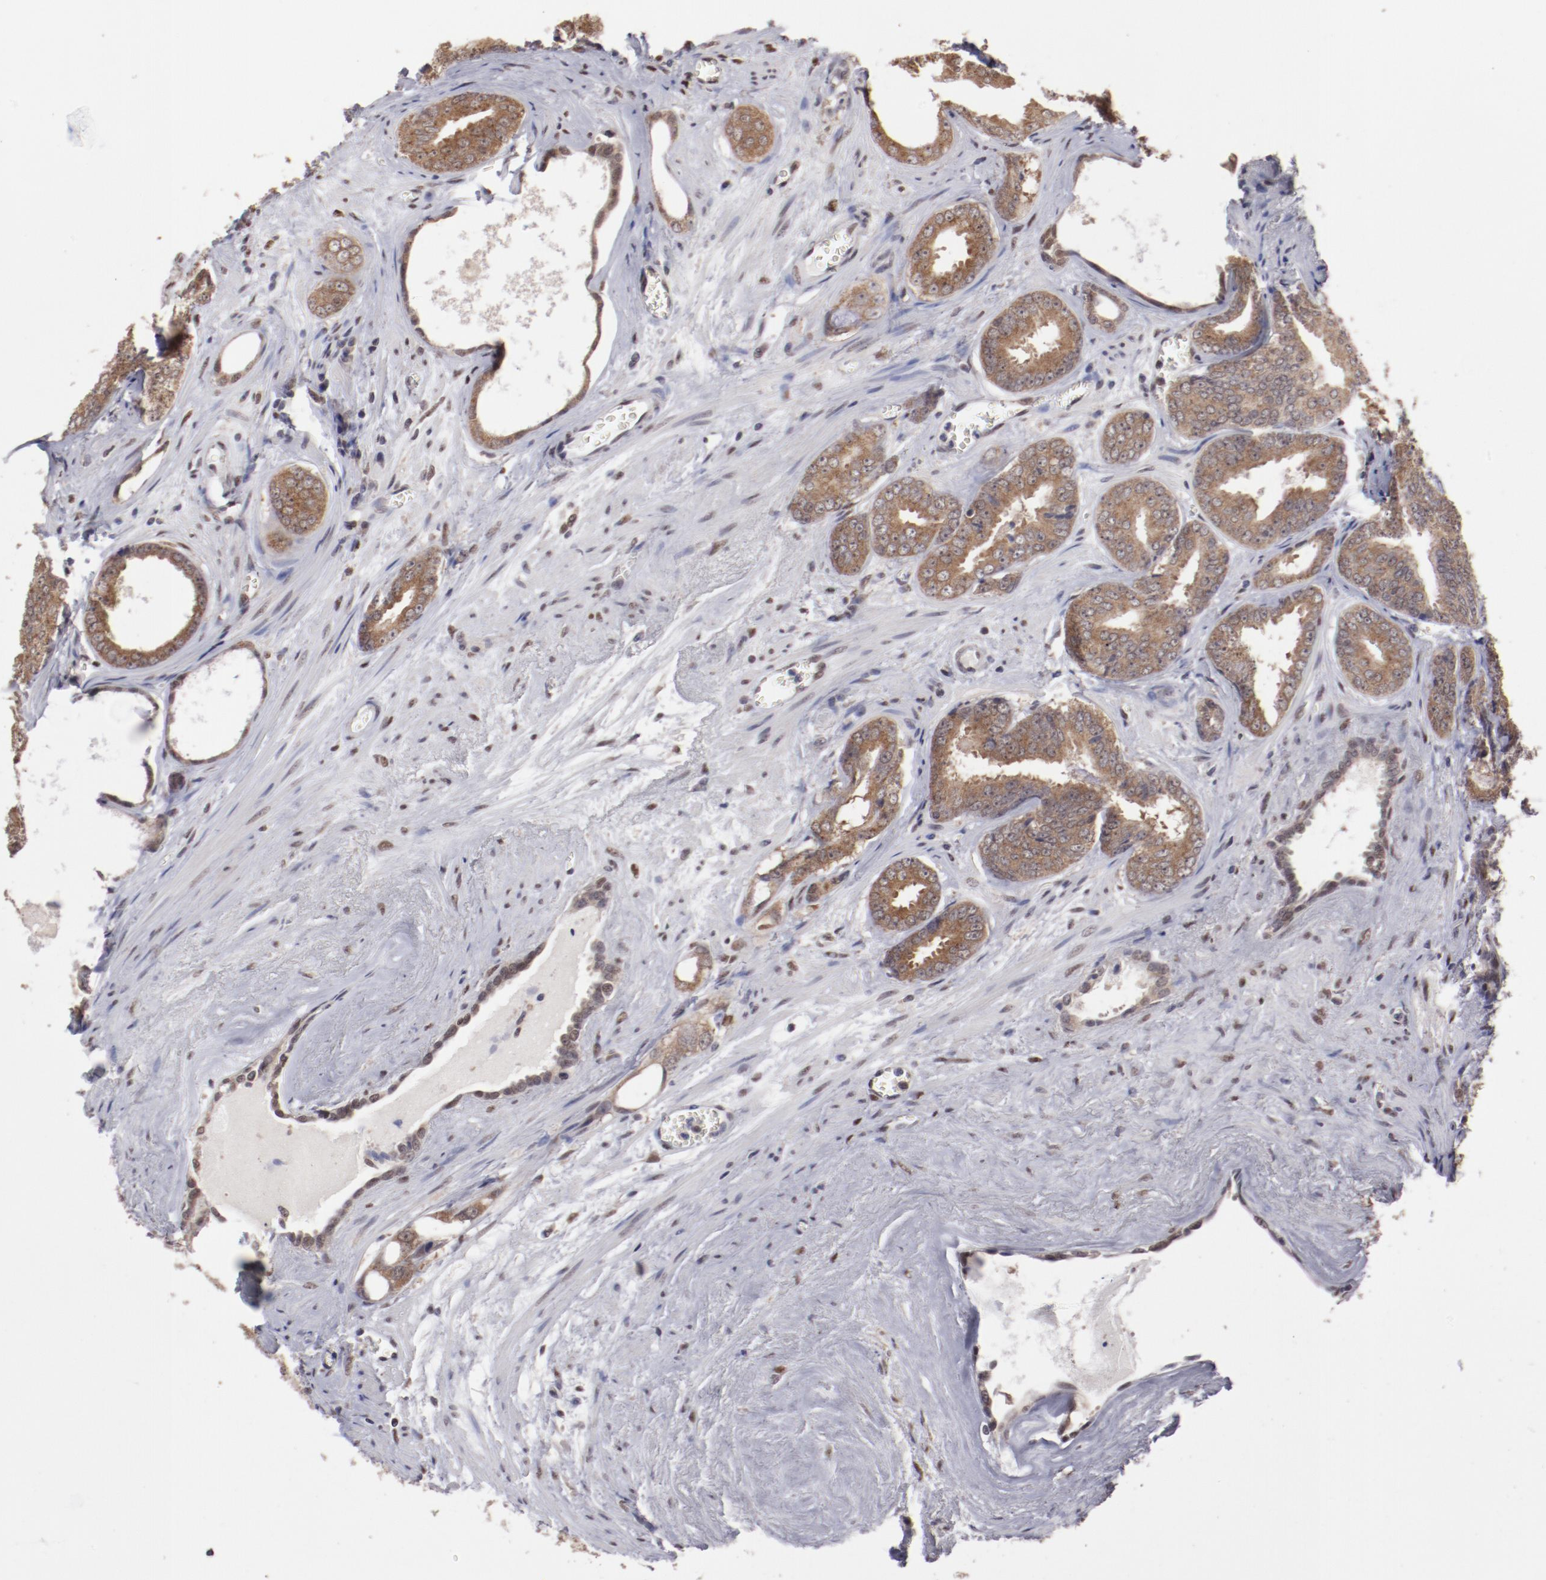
{"staining": {"intensity": "moderate", "quantity": ">75%", "location": "cytoplasmic/membranous"}, "tissue": "prostate cancer", "cell_type": "Tumor cells", "image_type": "cancer", "snomed": [{"axis": "morphology", "description": "Adenocarcinoma, Medium grade"}, {"axis": "topography", "description": "Prostate"}], "caption": "A photomicrograph of human prostate medium-grade adenocarcinoma stained for a protein reveals moderate cytoplasmic/membranous brown staining in tumor cells. (DAB IHC, brown staining for protein, blue staining for nuclei).", "gene": "ARNT", "patient": {"sex": "male", "age": 79}}